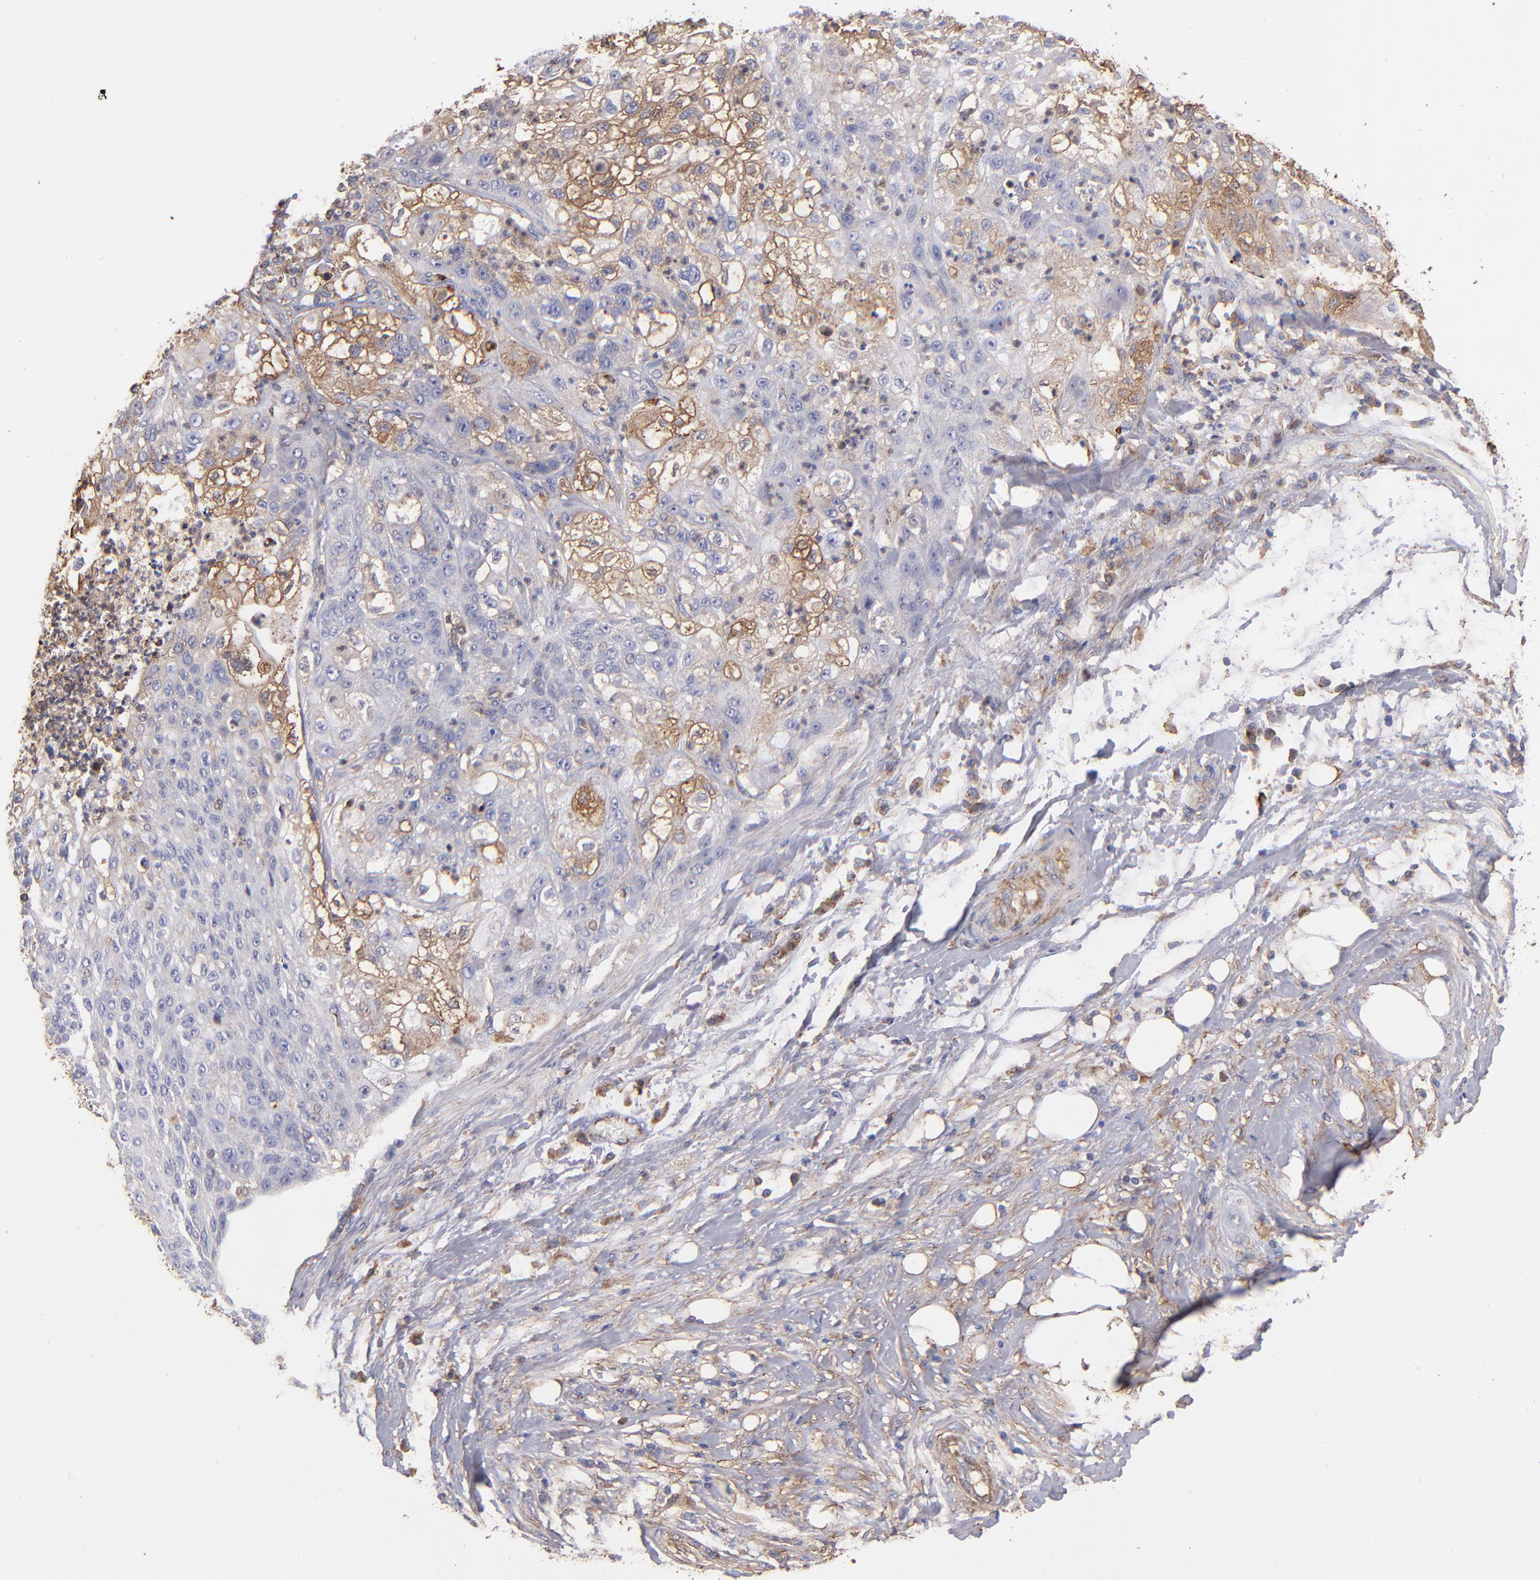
{"staining": {"intensity": "negative", "quantity": "none", "location": "none"}, "tissue": "lung cancer", "cell_type": "Tumor cells", "image_type": "cancer", "snomed": [{"axis": "morphology", "description": "Inflammation, NOS"}, {"axis": "morphology", "description": "Squamous cell carcinoma, NOS"}, {"axis": "topography", "description": "Lymph node"}, {"axis": "topography", "description": "Soft tissue"}, {"axis": "topography", "description": "Lung"}], "caption": "Immunohistochemistry (IHC) micrograph of neoplastic tissue: lung squamous cell carcinoma stained with DAB demonstrates no significant protein positivity in tumor cells.", "gene": "MVP", "patient": {"sex": "male", "age": 66}}